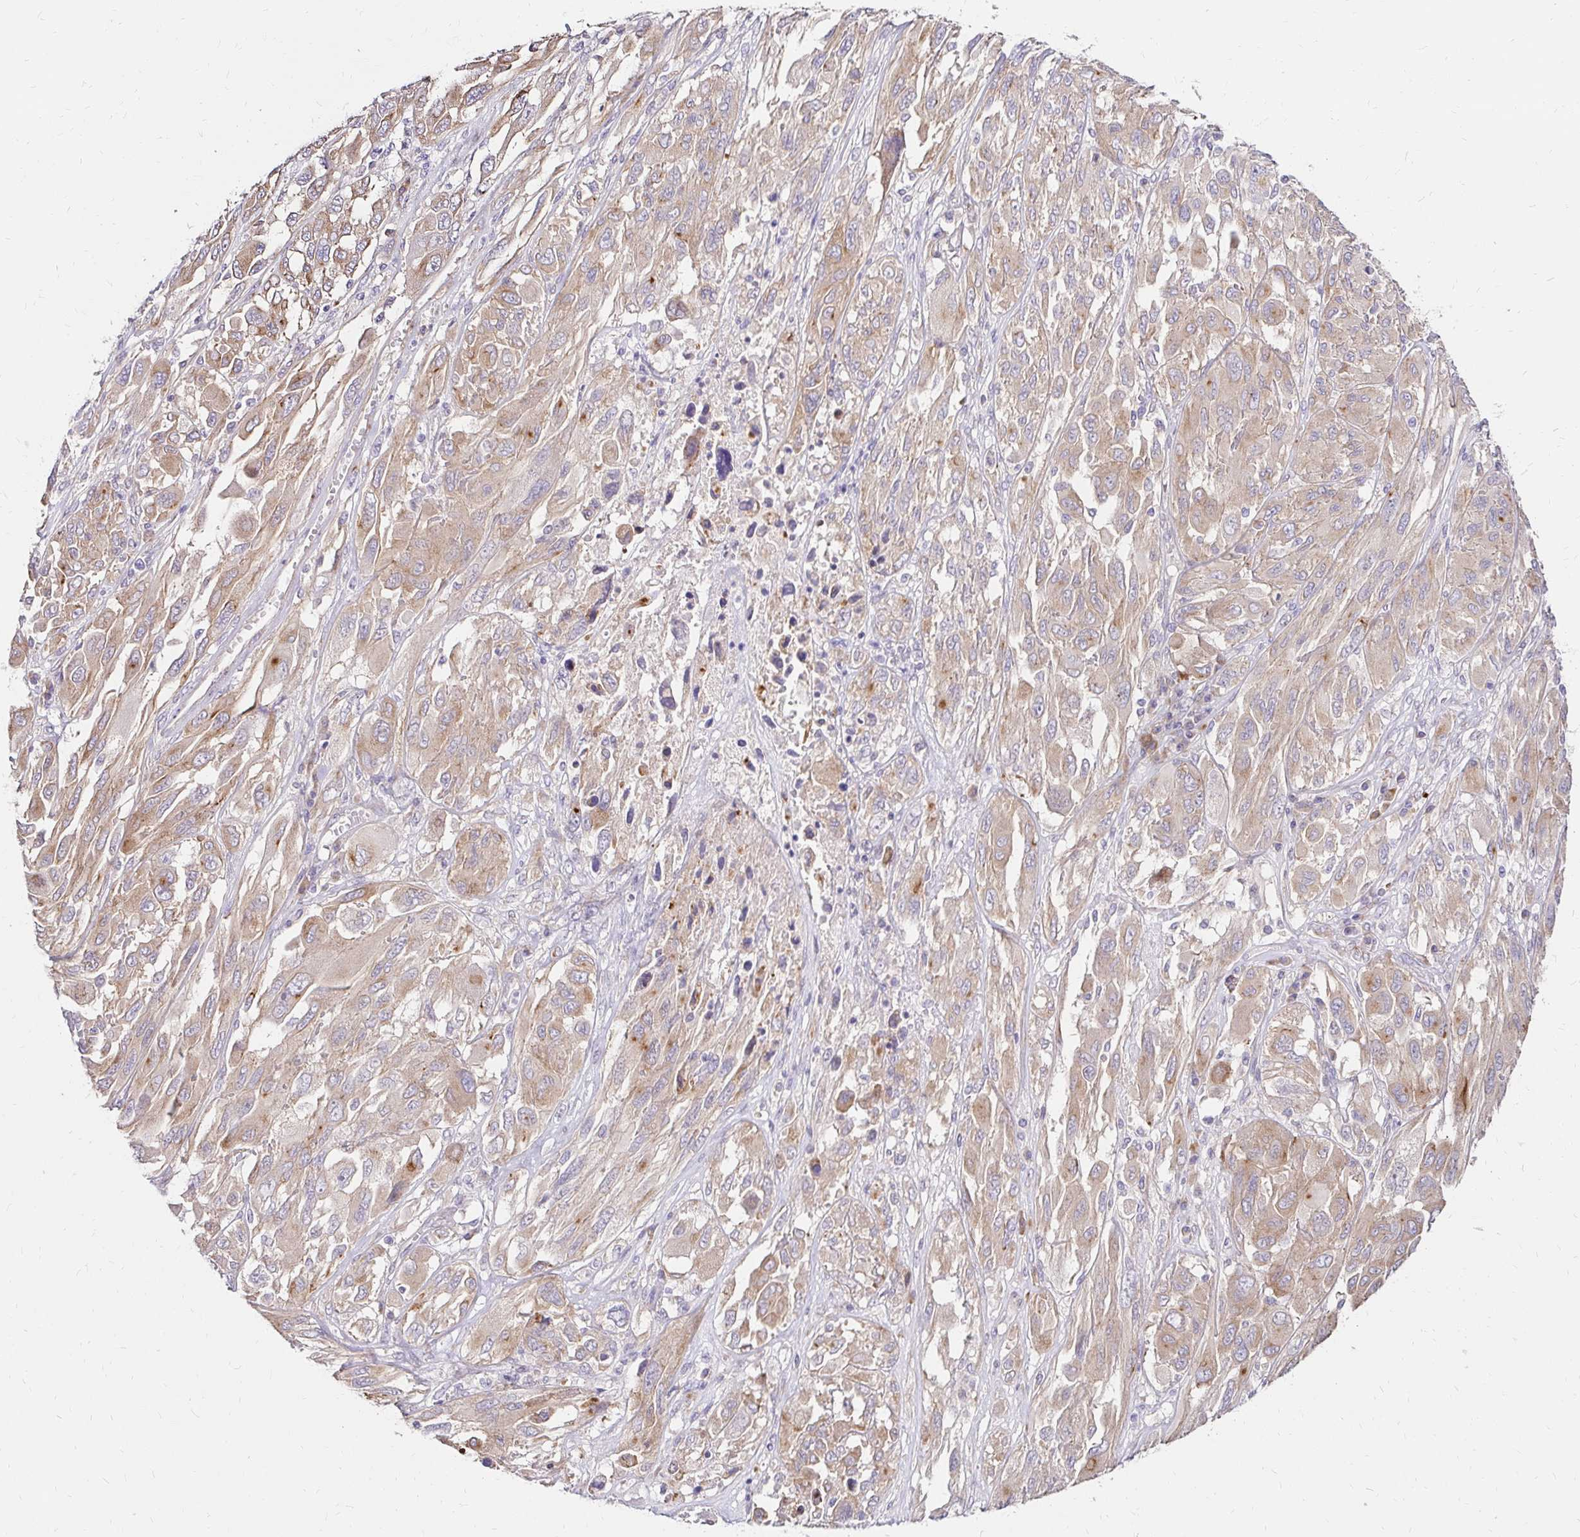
{"staining": {"intensity": "weak", "quantity": ">75%", "location": "cytoplasmic/membranous"}, "tissue": "melanoma", "cell_type": "Tumor cells", "image_type": "cancer", "snomed": [{"axis": "morphology", "description": "Malignant melanoma, NOS"}, {"axis": "topography", "description": "Skin"}], "caption": "A brown stain shows weak cytoplasmic/membranous staining of a protein in human malignant melanoma tumor cells.", "gene": "PRIMA1", "patient": {"sex": "female", "age": 91}}